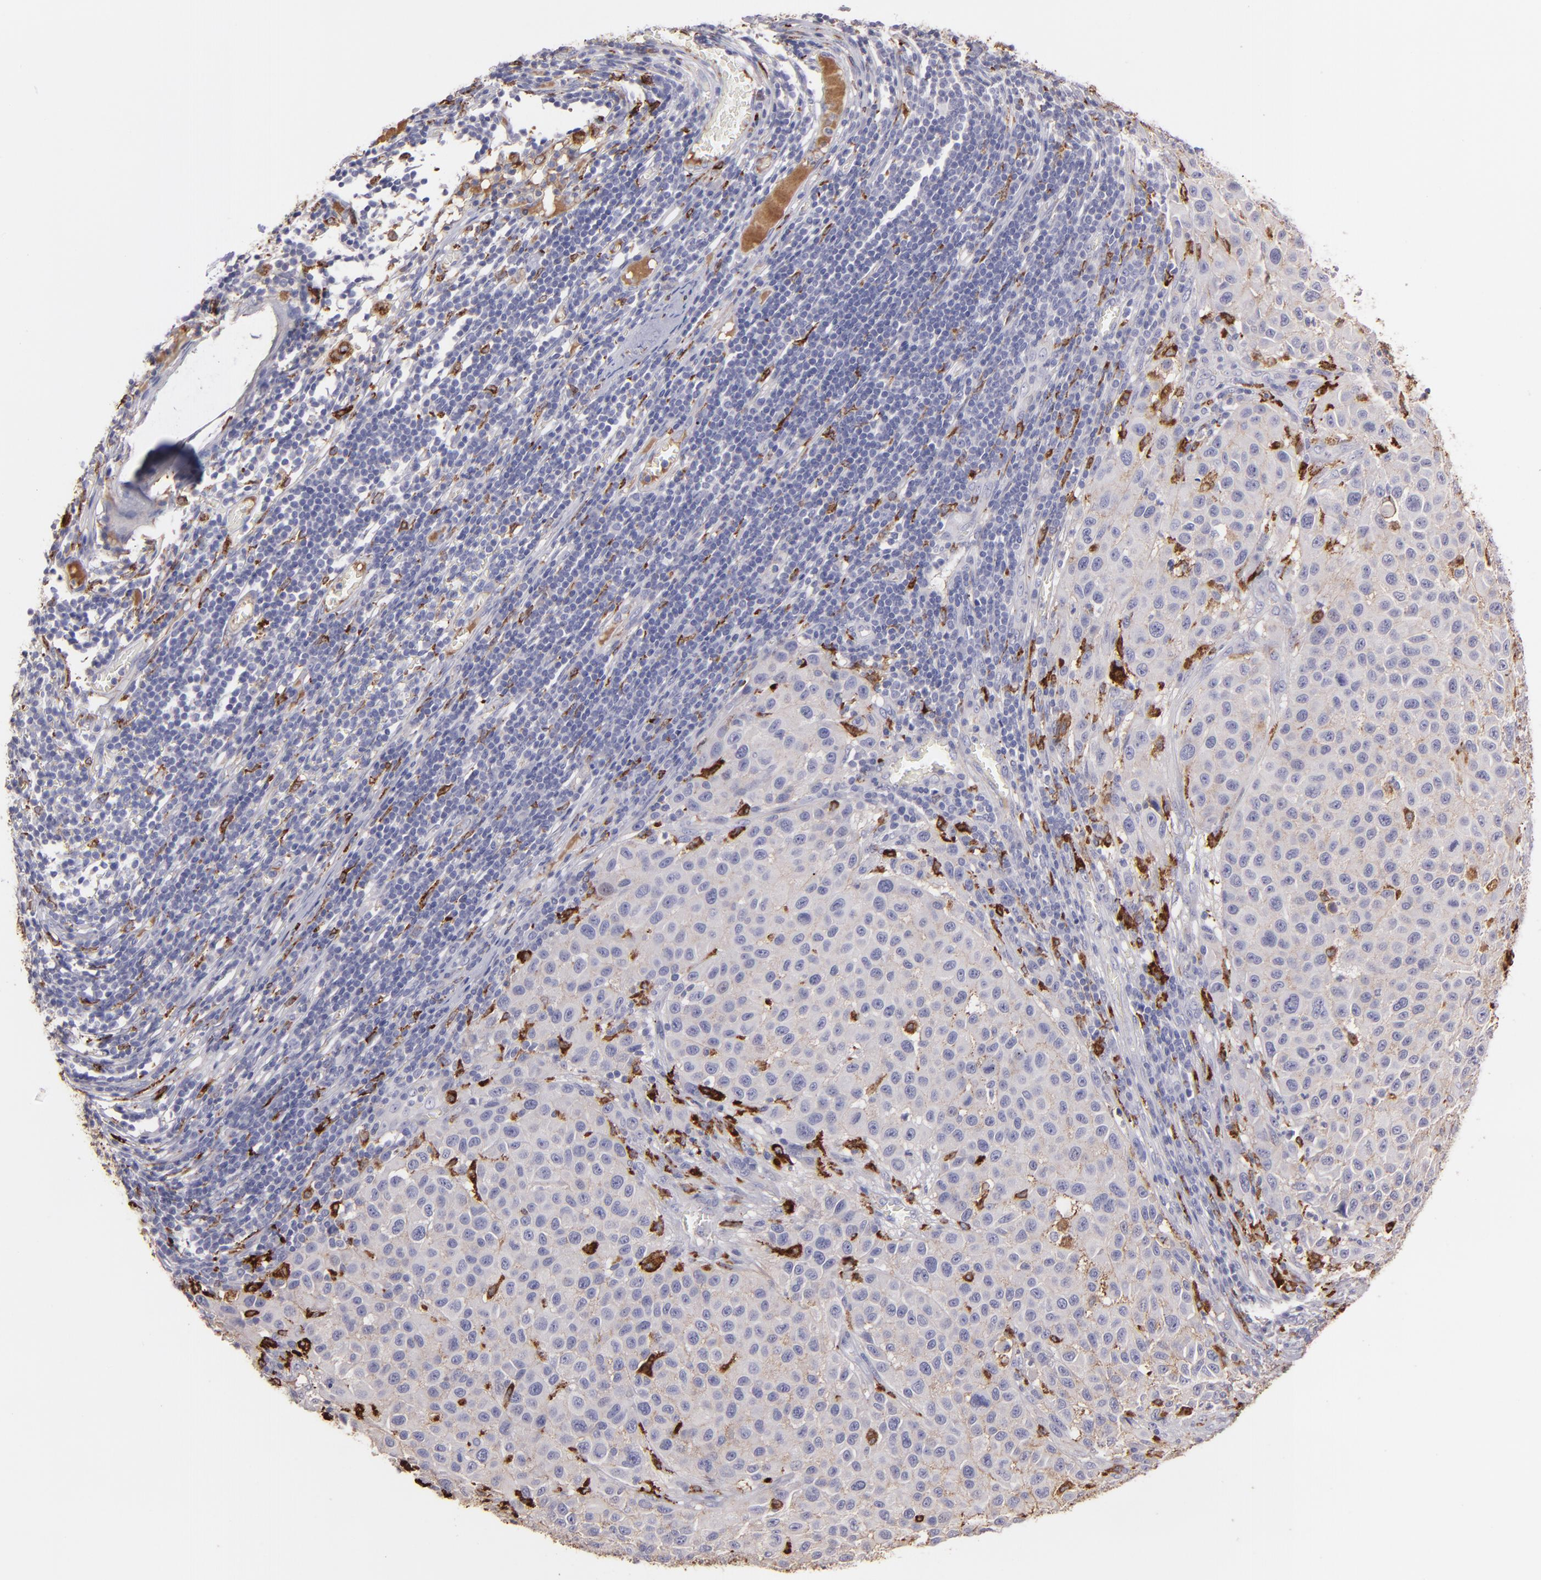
{"staining": {"intensity": "weak", "quantity": "<25%", "location": "cytoplasmic/membranous"}, "tissue": "melanoma", "cell_type": "Tumor cells", "image_type": "cancer", "snomed": [{"axis": "morphology", "description": "Malignant melanoma, Metastatic site"}, {"axis": "topography", "description": "Lymph node"}], "caption": "Tumor cells show no significant staining in melanoma.", "gene": "C1QA", "patient": {"sex": "male", "age": 61}}